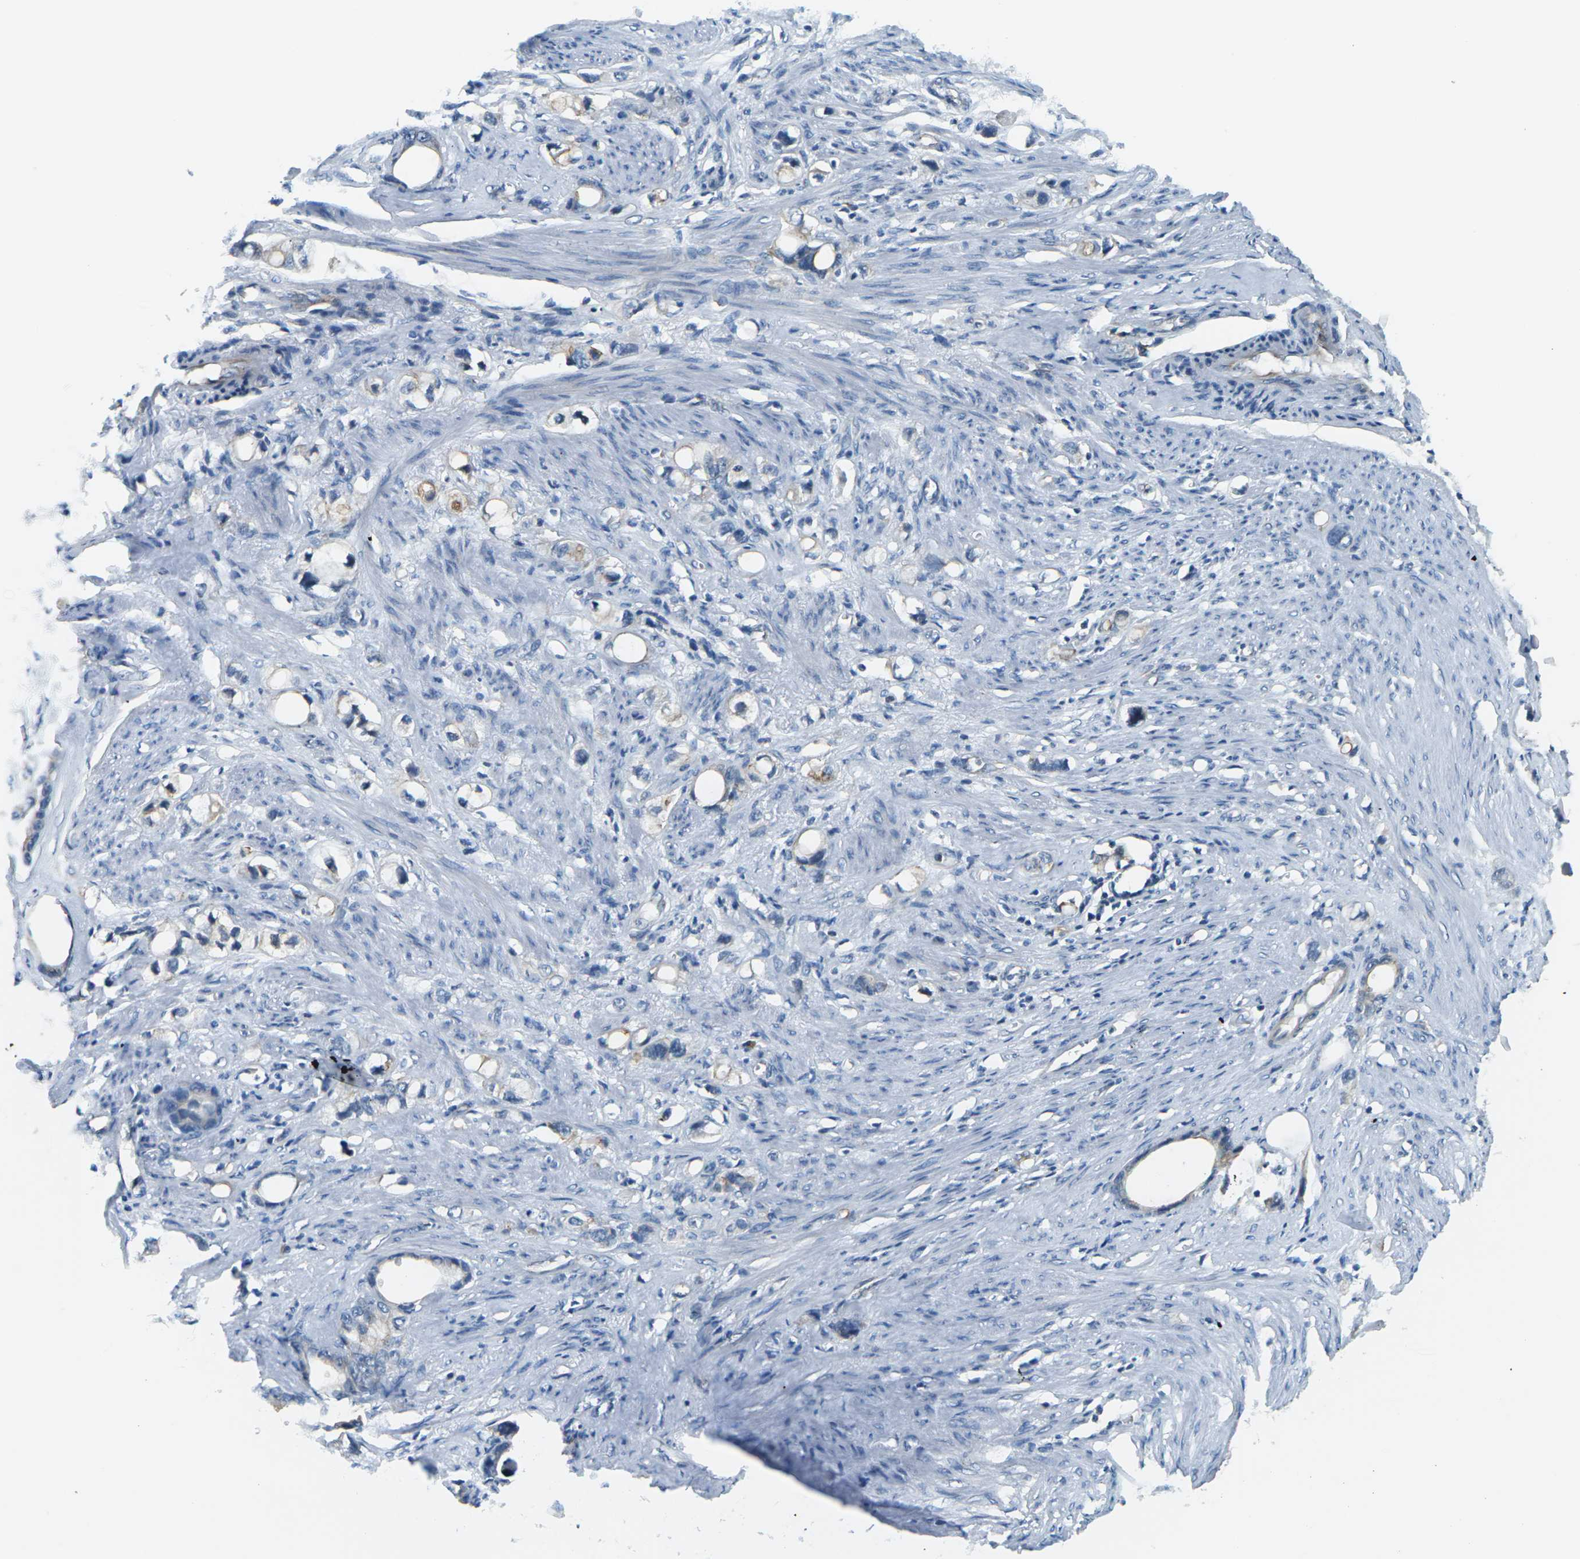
{"staining": {"intensity": "negative", "quantity": "none", "location": "none"}, "tissue": "stomach cancer", "cell_type": "Tumor cells", "image_type": "cancer", "snomed": [{"axis": "morphology", "description": "Adenocarcinoma, NOS"}, {"axis": "topography", "description": "Stomach"}], "caption": "Image shows no significant protein expression in tumor cells of stomach cancer.", "gene": "SLC13A3", "patient": {"sex": "female", "age": 75}}